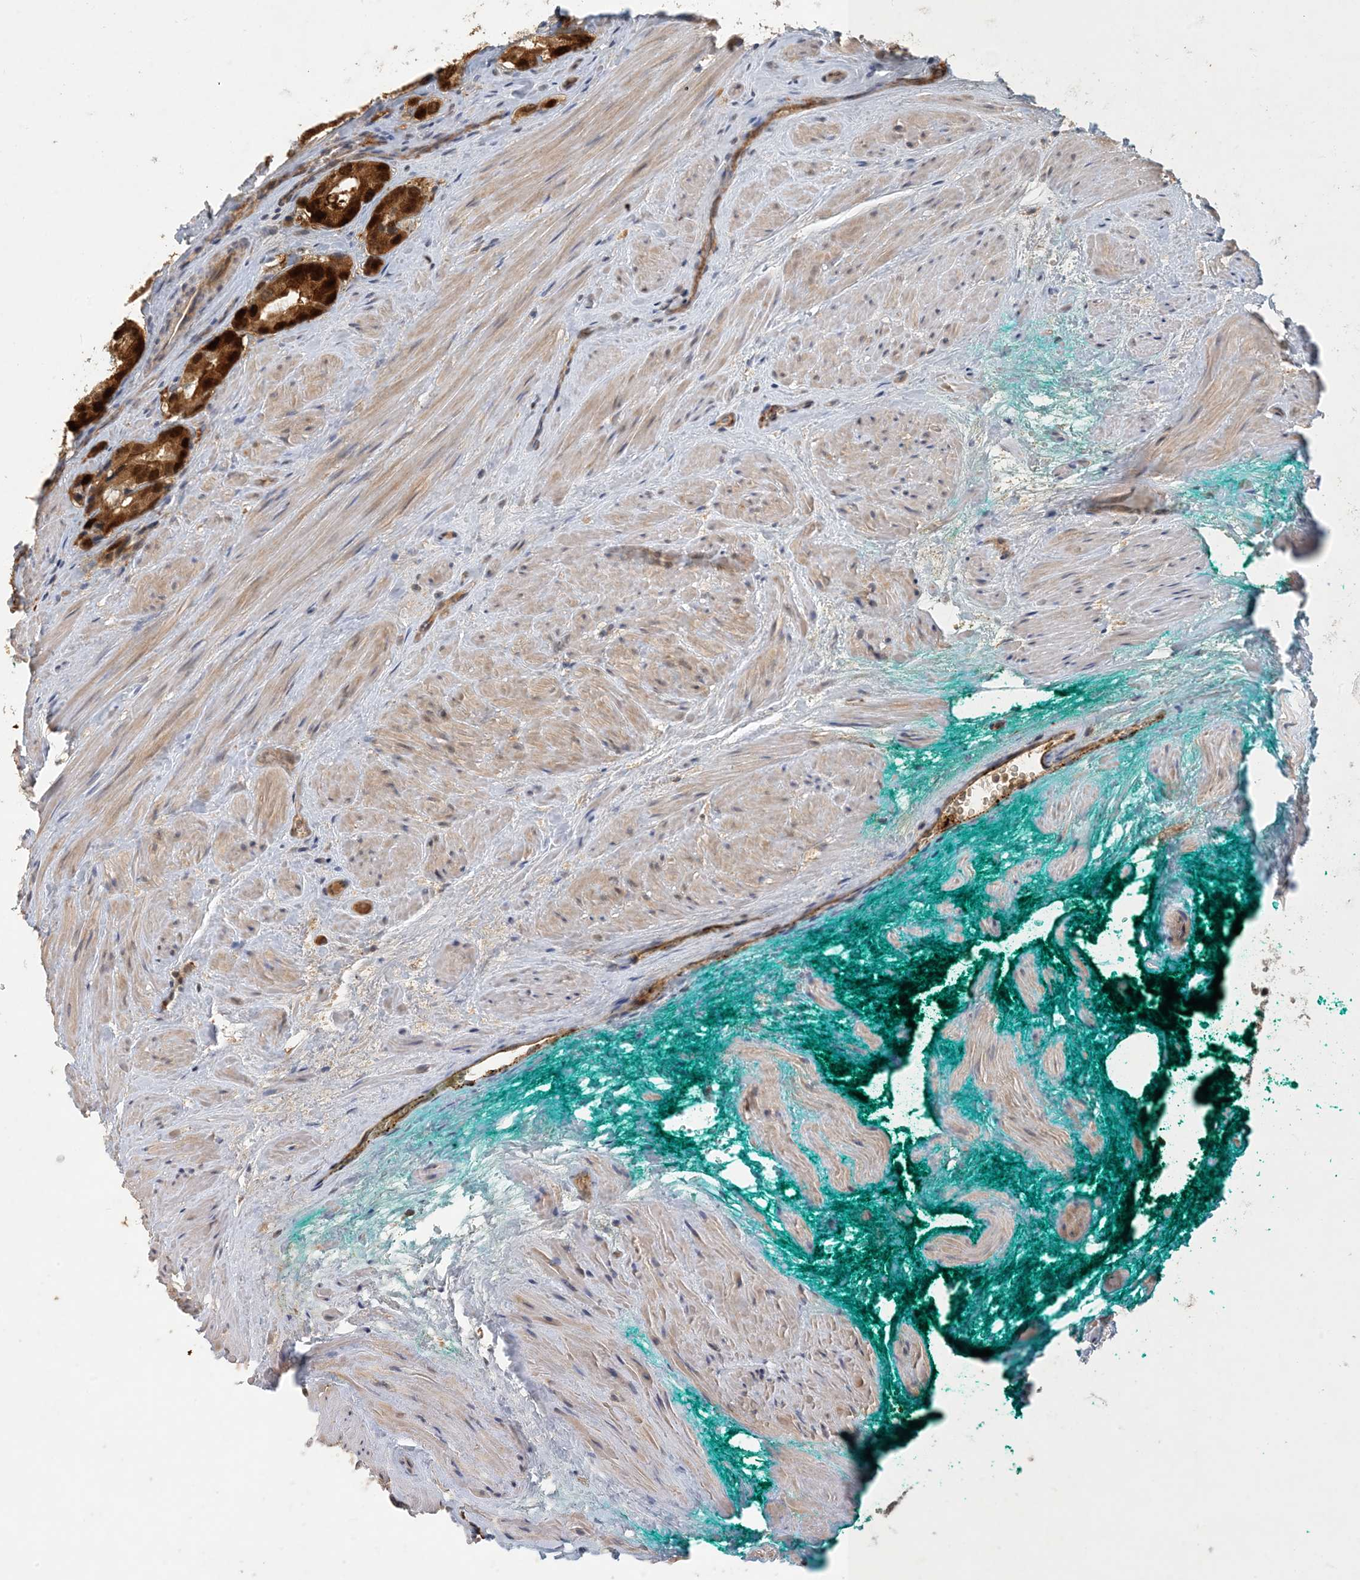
{"staining": {"intensity": "strong", "quantity": ">75%", "location": "cytoplasmic/membranous,nuclear"}, "tissue": "prostate cancer", "cell_type": "Tumor cells", "image_type": "cancer", "snomed": [{"axis": "morphology", "description": "Adenocarcinoma, Low grade"}, {"axis": "topography", "description": "Prostate"}], "caption": "Tumor cells show high levels of strong cytoplasmic/membranous and nuclear positivity in approximately >75% of cells in human prostate low-grade adenocarcinoma.", "gene": "ZBTB3", "patient": {"sex": "male", "age": 54}}